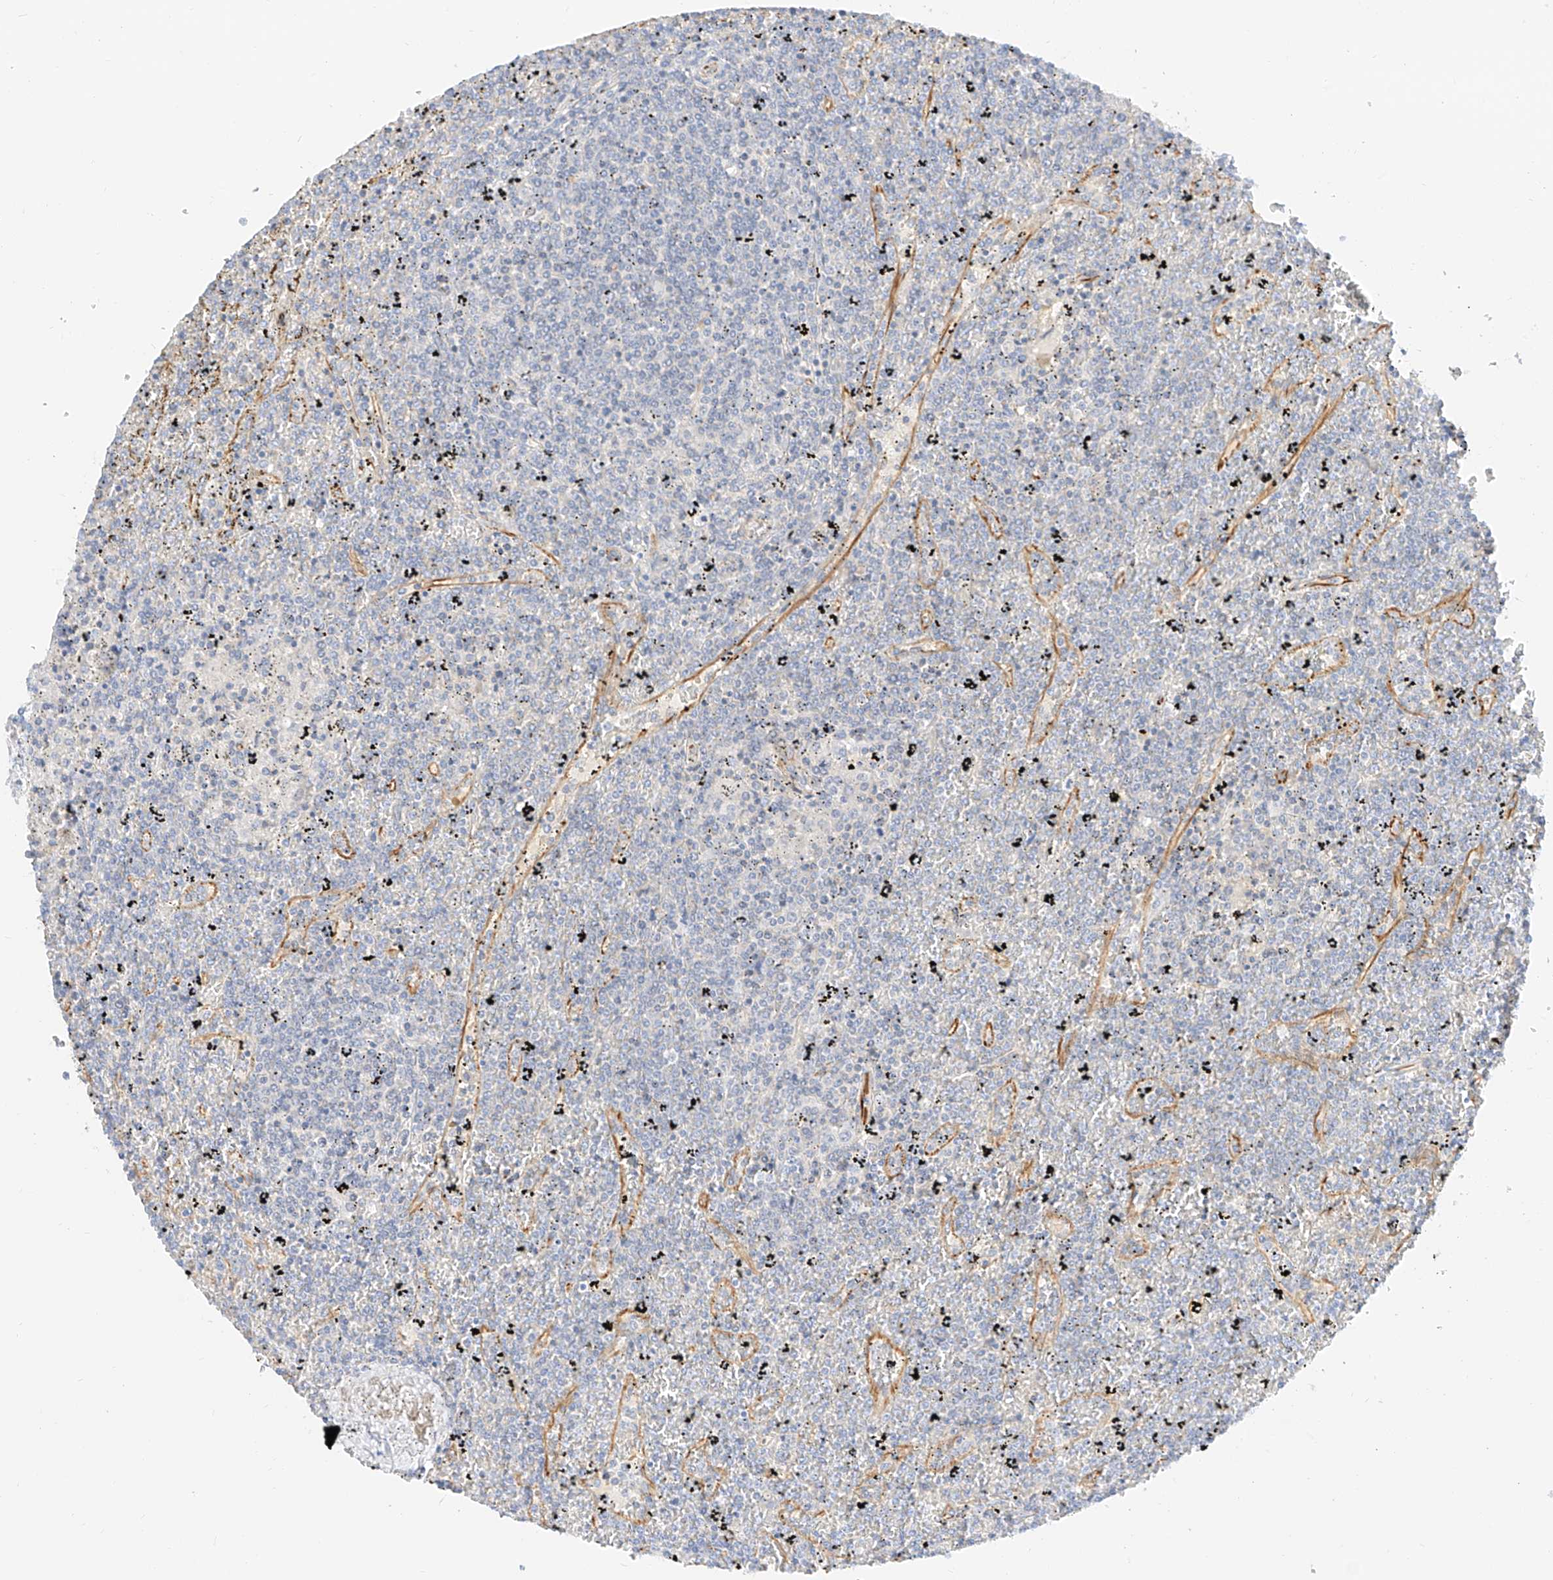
{"staining": {"intensity": "negative", "quantity": "none", "location": "none"}, "tissue": "lymphoma", "cell_type": "Tumor cells", "image_type": "cancer", "snomed": [{"axis": "morphology", "description": "Malignant lymphoma, non-Hodgkin's type, Low grade"}, {"axis": "topography", "description": "Spleen"}], "caption": "IHC of low-grade malignant lymphoma, non-Hodgkin's type shows no staining in tumor cells.", "gene": "CDCP2", "patient": {"sex": "female", "age": 19}}